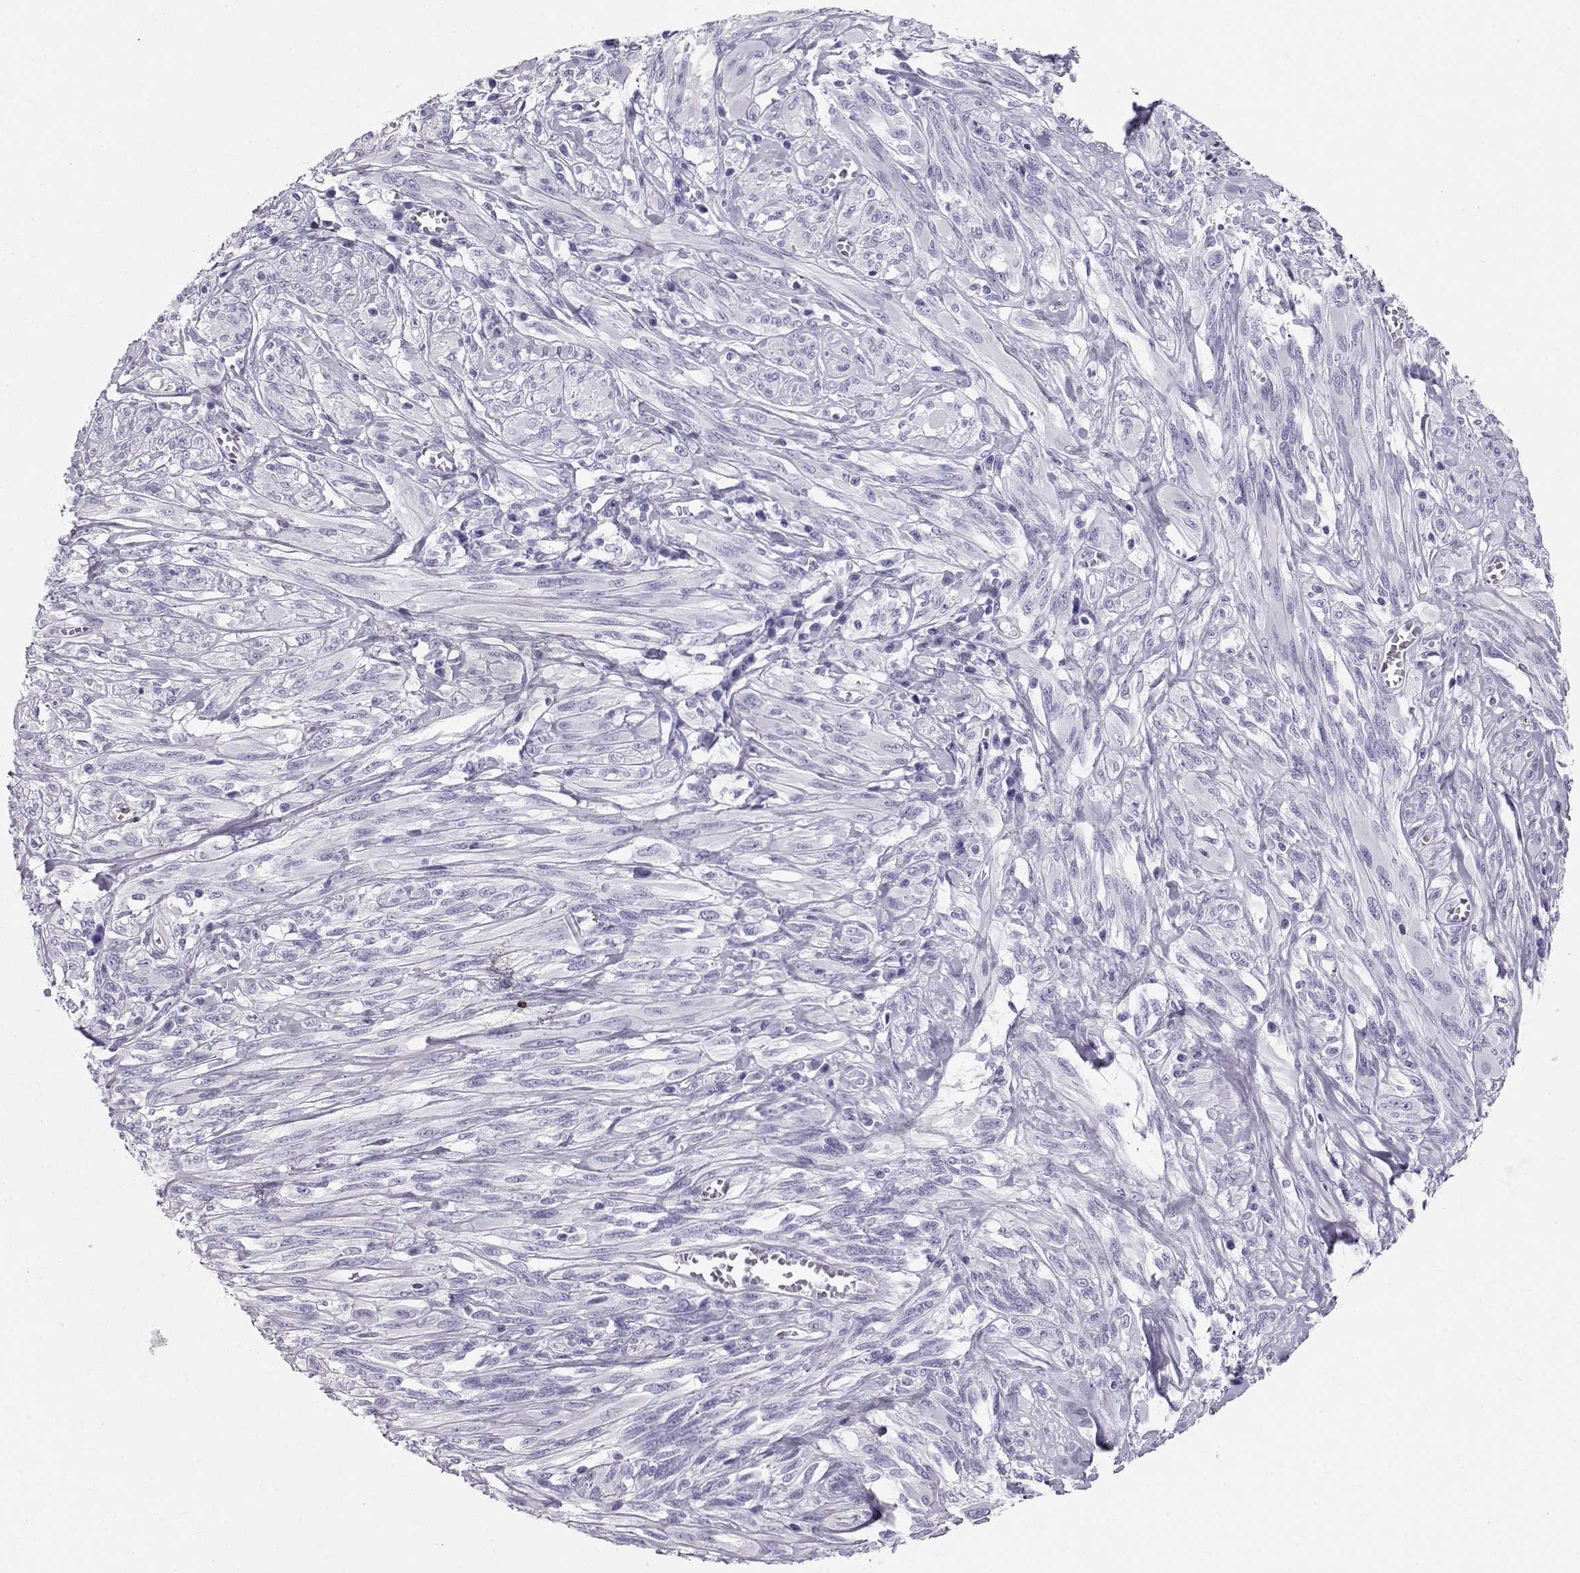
{"staining": {"intensity": "negative", "quantity": "none", "location": "none"}, "tissue": "melanoma", "cell_type": "Tumor cells", "image_type": "cancer", "snomed": [{"axis": "morphology", "description": "Malignant melanoma, NOS"}, {"axis": "topography", "description": "Skin"}], "caption": "Immunohistochemistry of melanoma demonstrates no staining in tumor cells.", "gene": "RD3", "patient": {"sex": "female", "age": 91}}